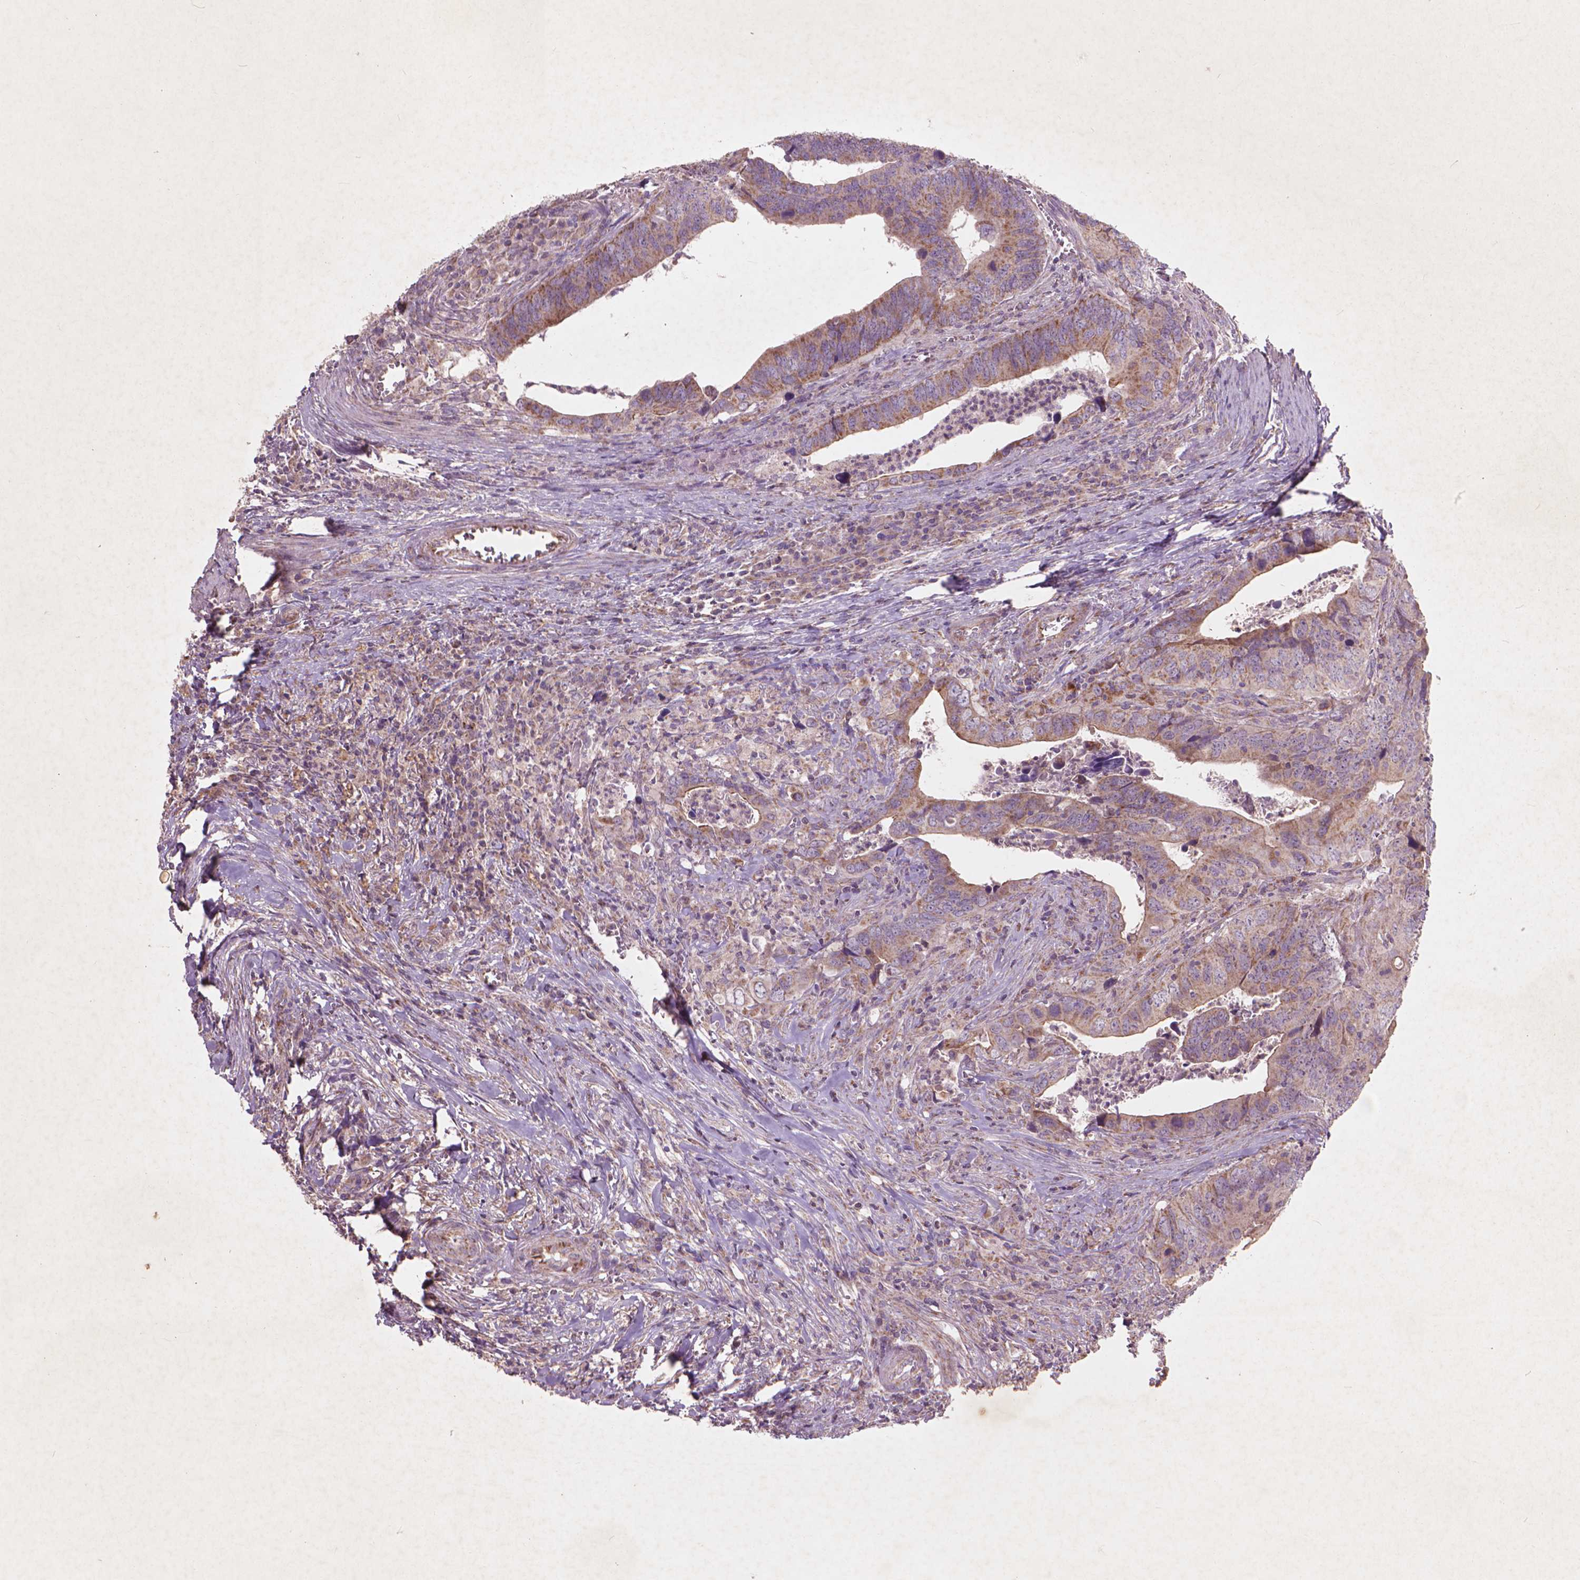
{"staining": {"intensity": "moderate", "quantity": ">75%", "location": "cytoplasmic/membranous"}, "tissue": "colorectal cancer", "cell_type": "Tumor cells", "image_type": "cancer", "snomed": [{"axis": "morphology", "description": "Adenocarcinoma, NOS"}, {"axis": "topography", "description": "Colon"}], "caption": "The micrograph displays a brown stain indicating the presence of a protein in the cytoplasmic/membranous of tumor cells in adenocarcinoma (colorectal).", "gene": "NLRX1", "patient": {"sex": "female", "age": 82}}